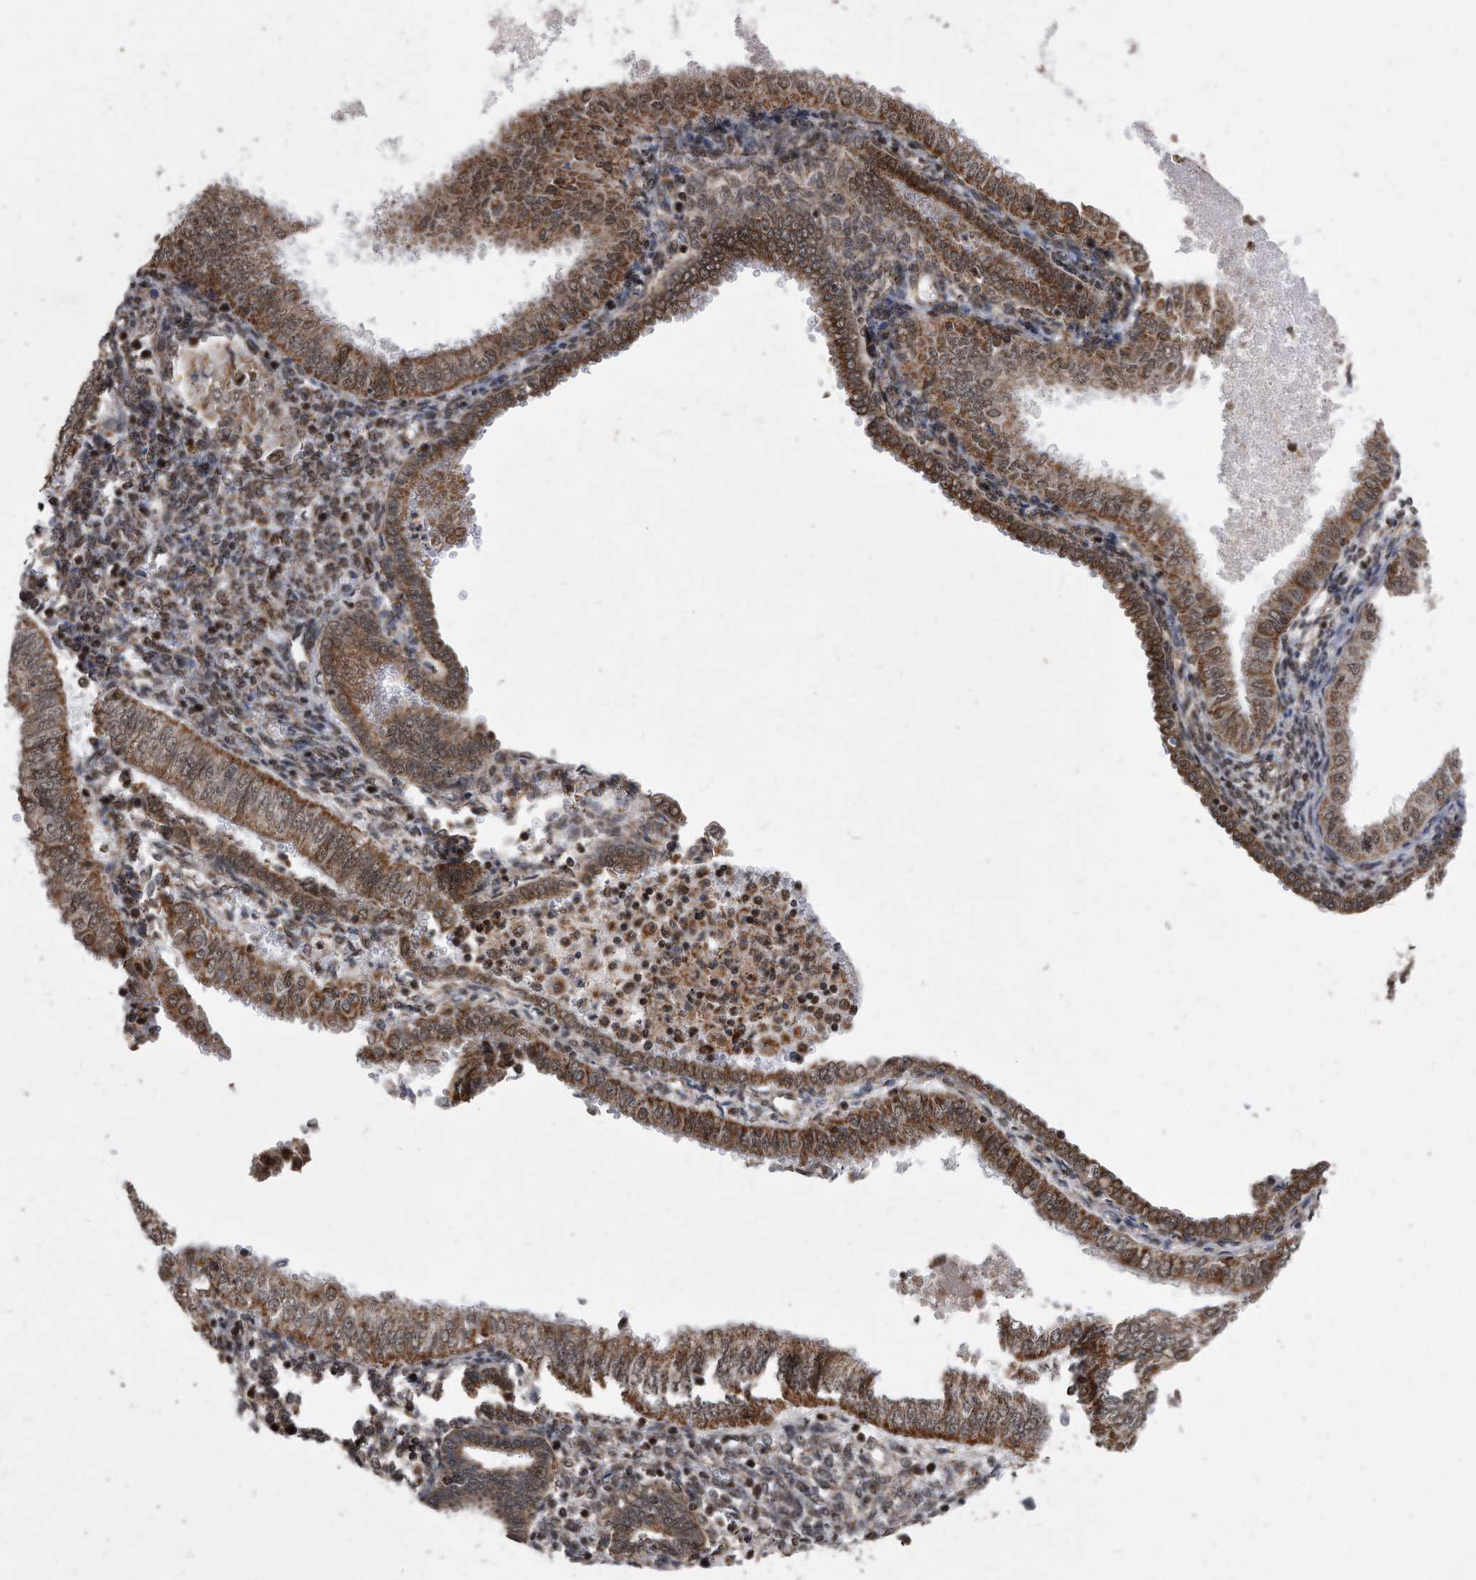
{"staining": {"intensity": "moderate", "quantity": ">75%", "location": "cytoplasmic/membranous,nuclear"}, "tissue": "endometrial cancer", "cell_type": "Tumor cells", "image_type": "cancer", "snomed": [{"axis": "morphology", "description": "Normal tissue, NOS"}, {"axis": "morphology", "description": "Adenocarcinoma, NOS"}, {"axis": "topography", "description": "Endometrium"}], "caption": "Immunohistochemical staining of endometrial cancer displays medium levels of moderate cytoplasmic/membranous and nuclear protein positivity in approximately >75% of tumor cells.", "gene": "DUSP22", "patient": {"sex": "female", "age": 53}}